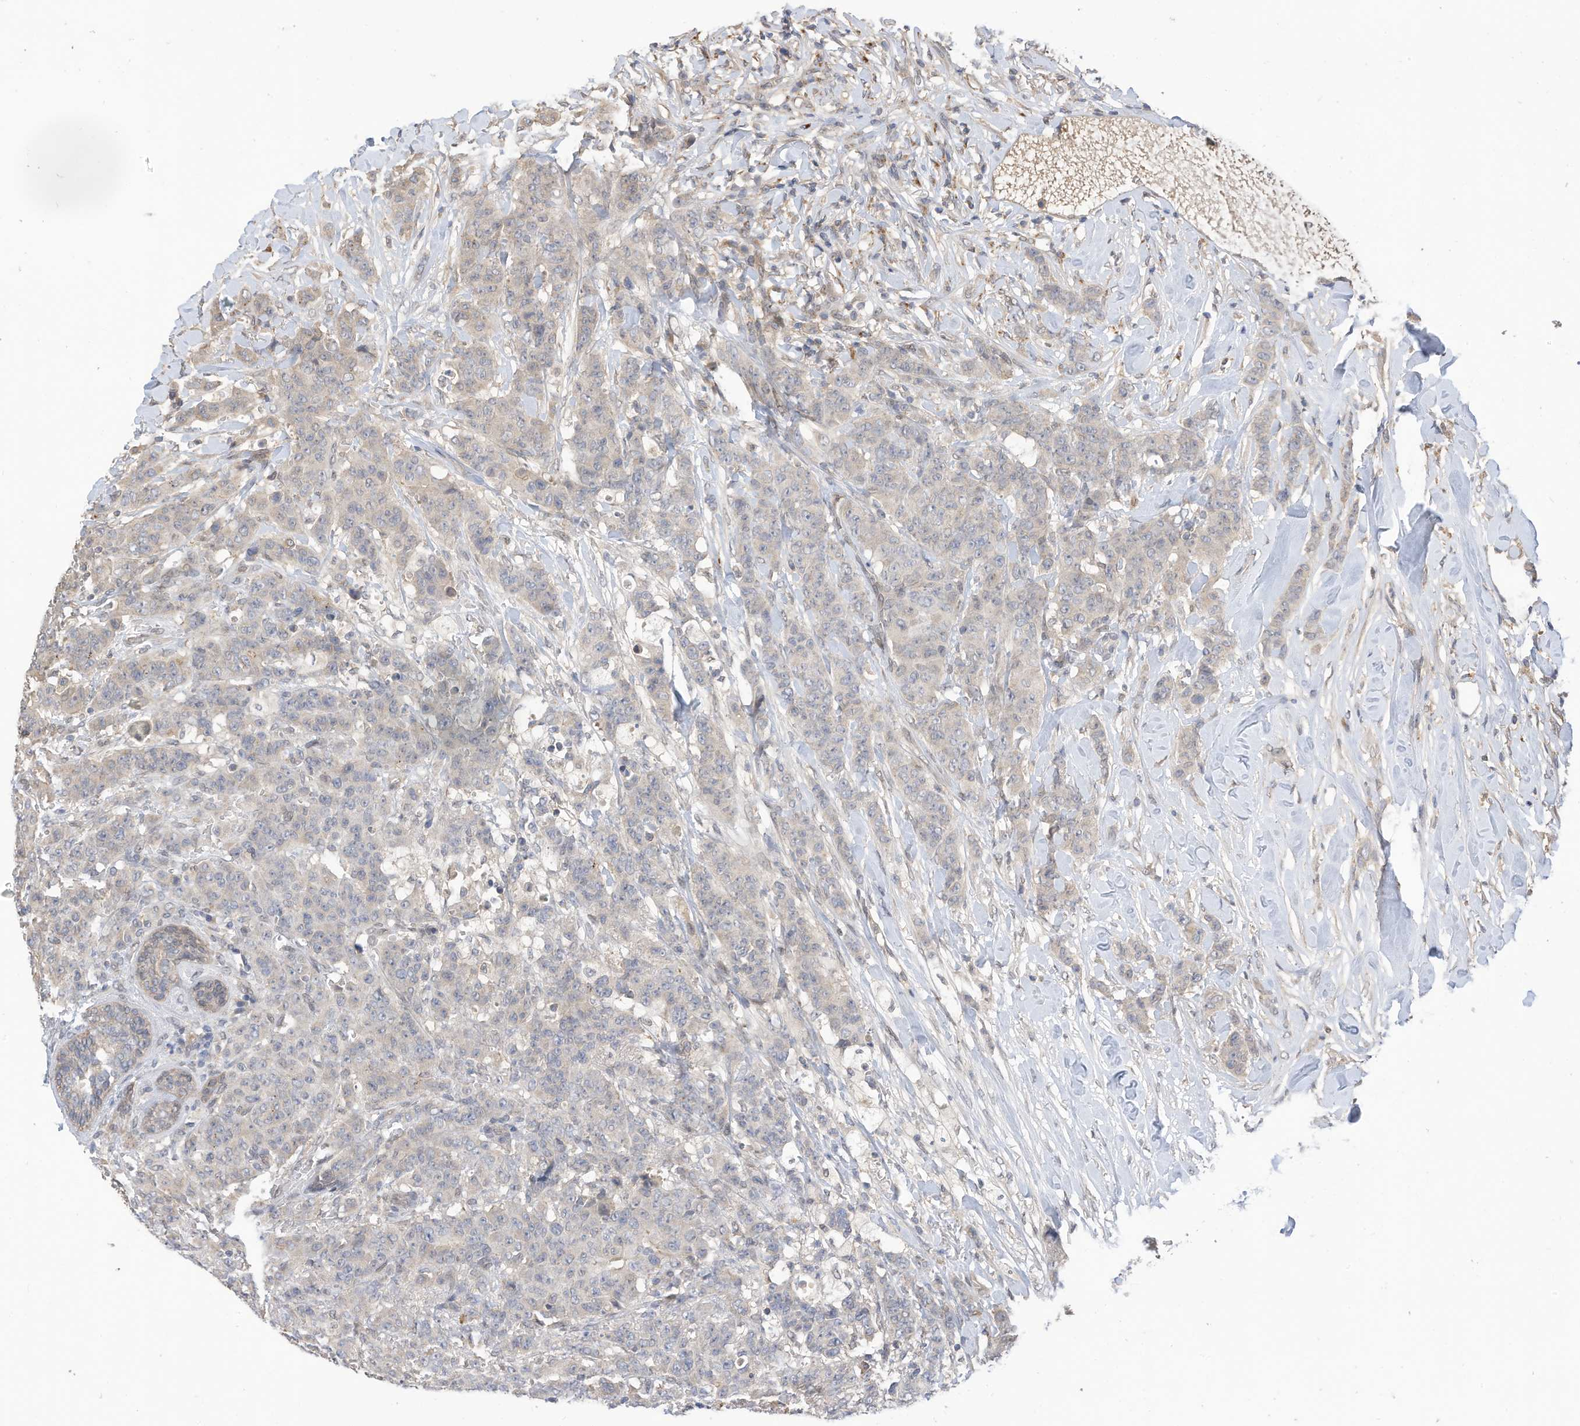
{"staining": {"intensity": "negative", "quantity": "none", "location": "none"}, "tissue": "breast cancer", "cell_type": "Tumor cells", "image_type": "cancer", "snomed": [{"axis": "morphology", "description": "Duct carcinoma"}, {"axis": "topography", "description": "Breast"}], "caption": "Invasive ductal carcinoma (breast) stained for a protein using immunohistochemistry demonstrates no expression tumor cells.", "gene": "REC8", "patient": {"sex": "female", "age": 40}}